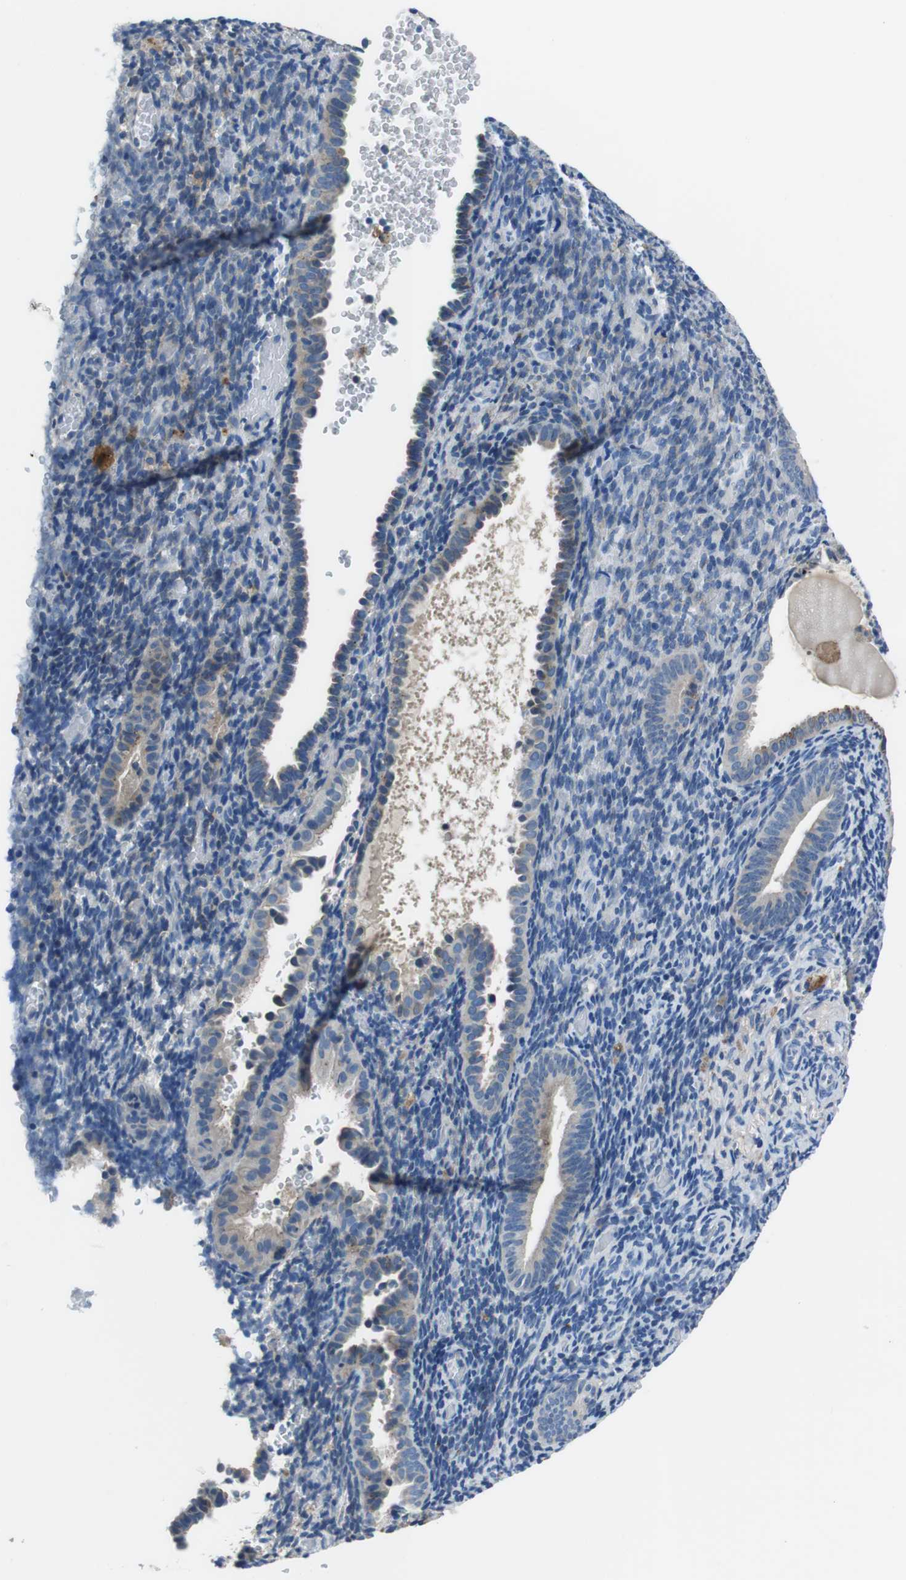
{"staining": {"intensity": "negative", "quantity": "none", "location": "none"}, "tissue": "endometrium", "cell_type": "Cells in endometrial stroma", "image_type": "normal", "snomed": [{"axis": "morphology", "description": "Normal tissue, NOS"}, {"axis": "topography", "description": "Endometrium"}], "caption": "DAB immunohistochemical staining of unremarkable human endometrium displays no significant expression in cells in endometrial stroma. (DAB immunohistochemistry (IHC), high magnification).", "gene": "TULP3", "patient": {"sex": "female", "age": 51}}